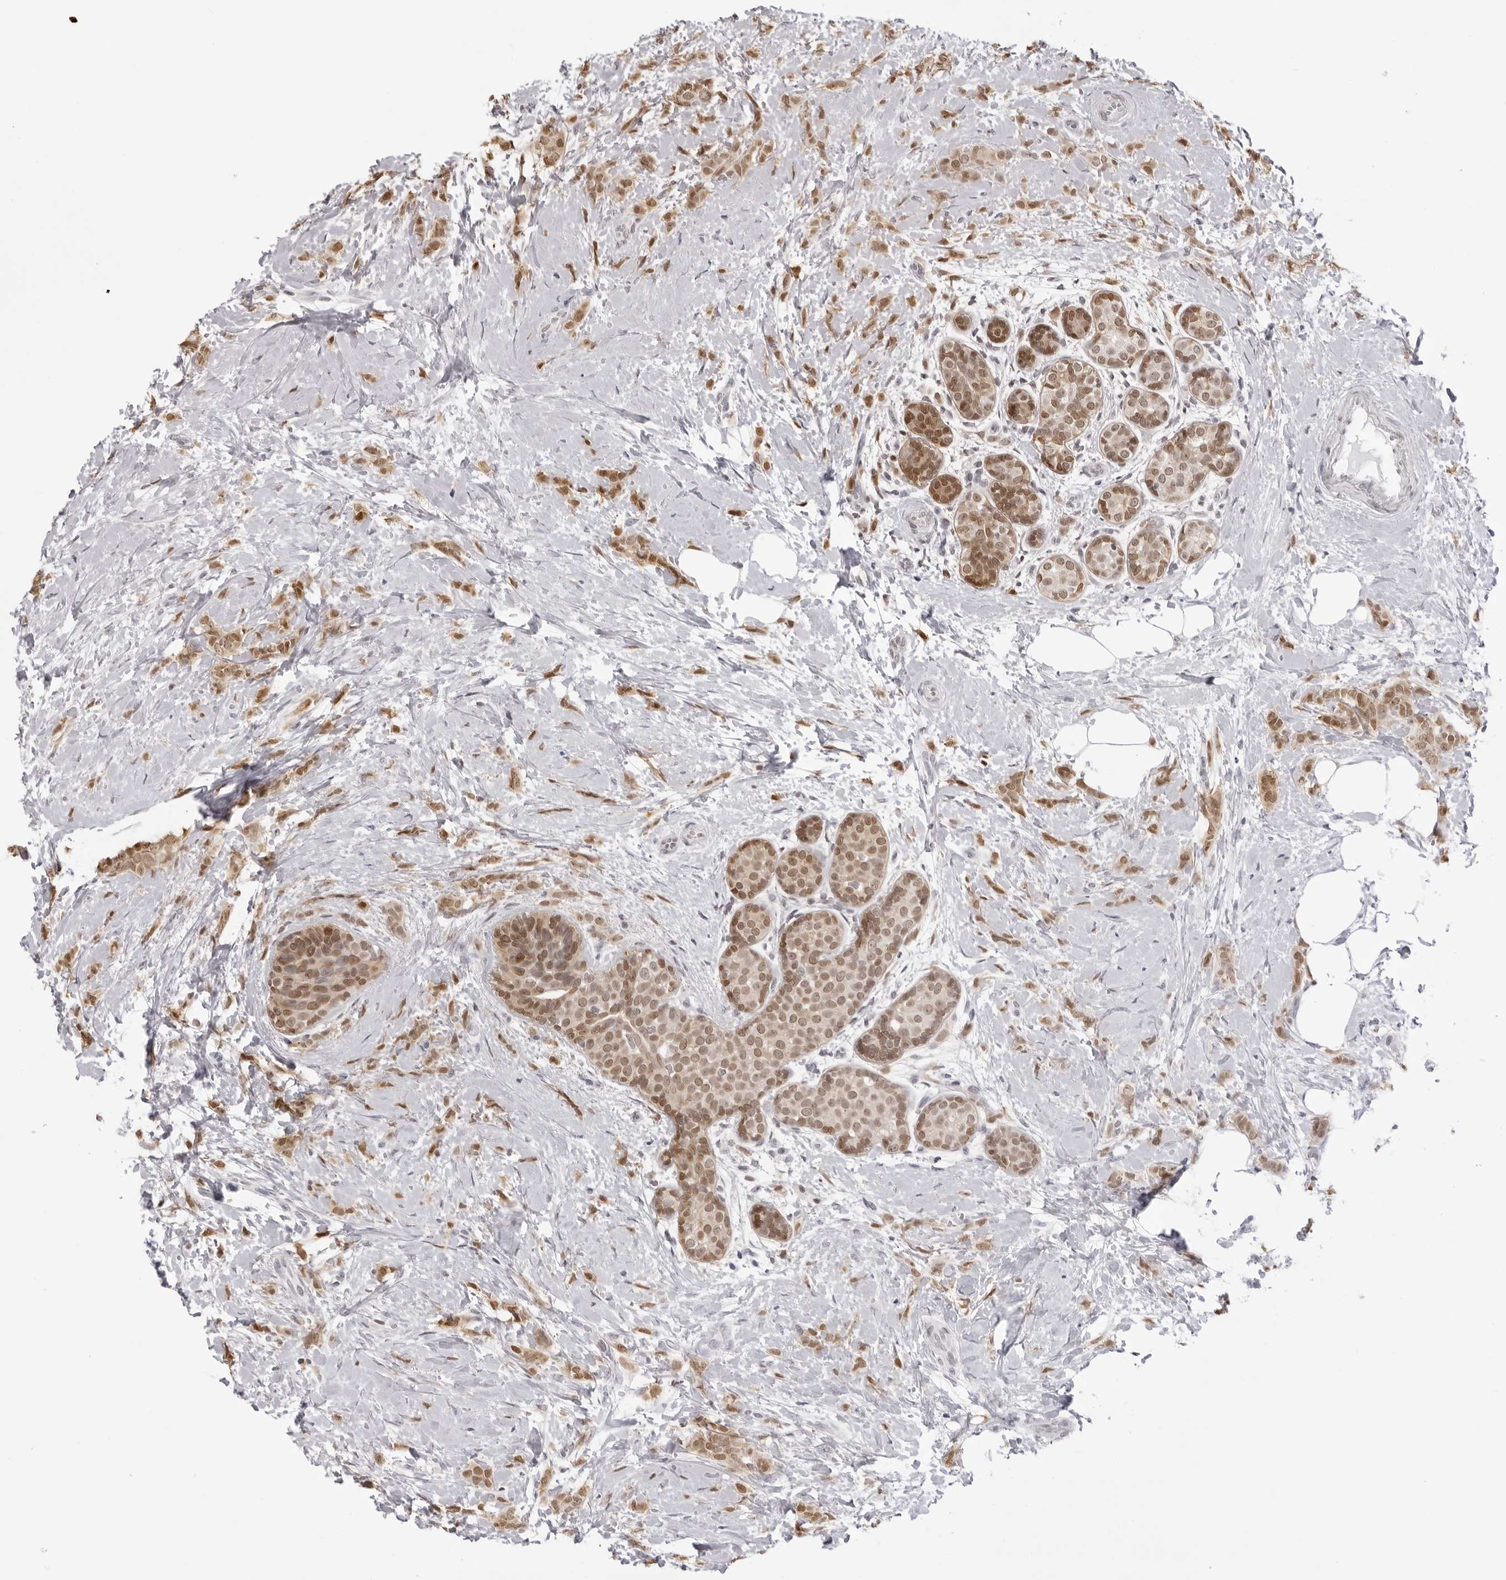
{"staining": {"intensity": "moderate", "quantity": ">75%", "location": "cytoplasmic/membranous,nuclear"}, "tissue": "breast cancer", "cell_type": "Tumor cells", "image_type": "cancer", "snomed": [{"axis": "morphology", "description": "Lobular carcinoma, in situ"}, {"axis": "morphology", "description": "Lobular carcinoma"}, {"axis": "topography", "description": "Breast"}], "caption": "Immunohistochemistry (DAB) staining of human breast cancer displays moderate cytoplasmic/membranous and nuclear protein expression in about >75% of tumor cells.", "gene": "HSPA4", "patient": {"sex": "female", "age": 41}}